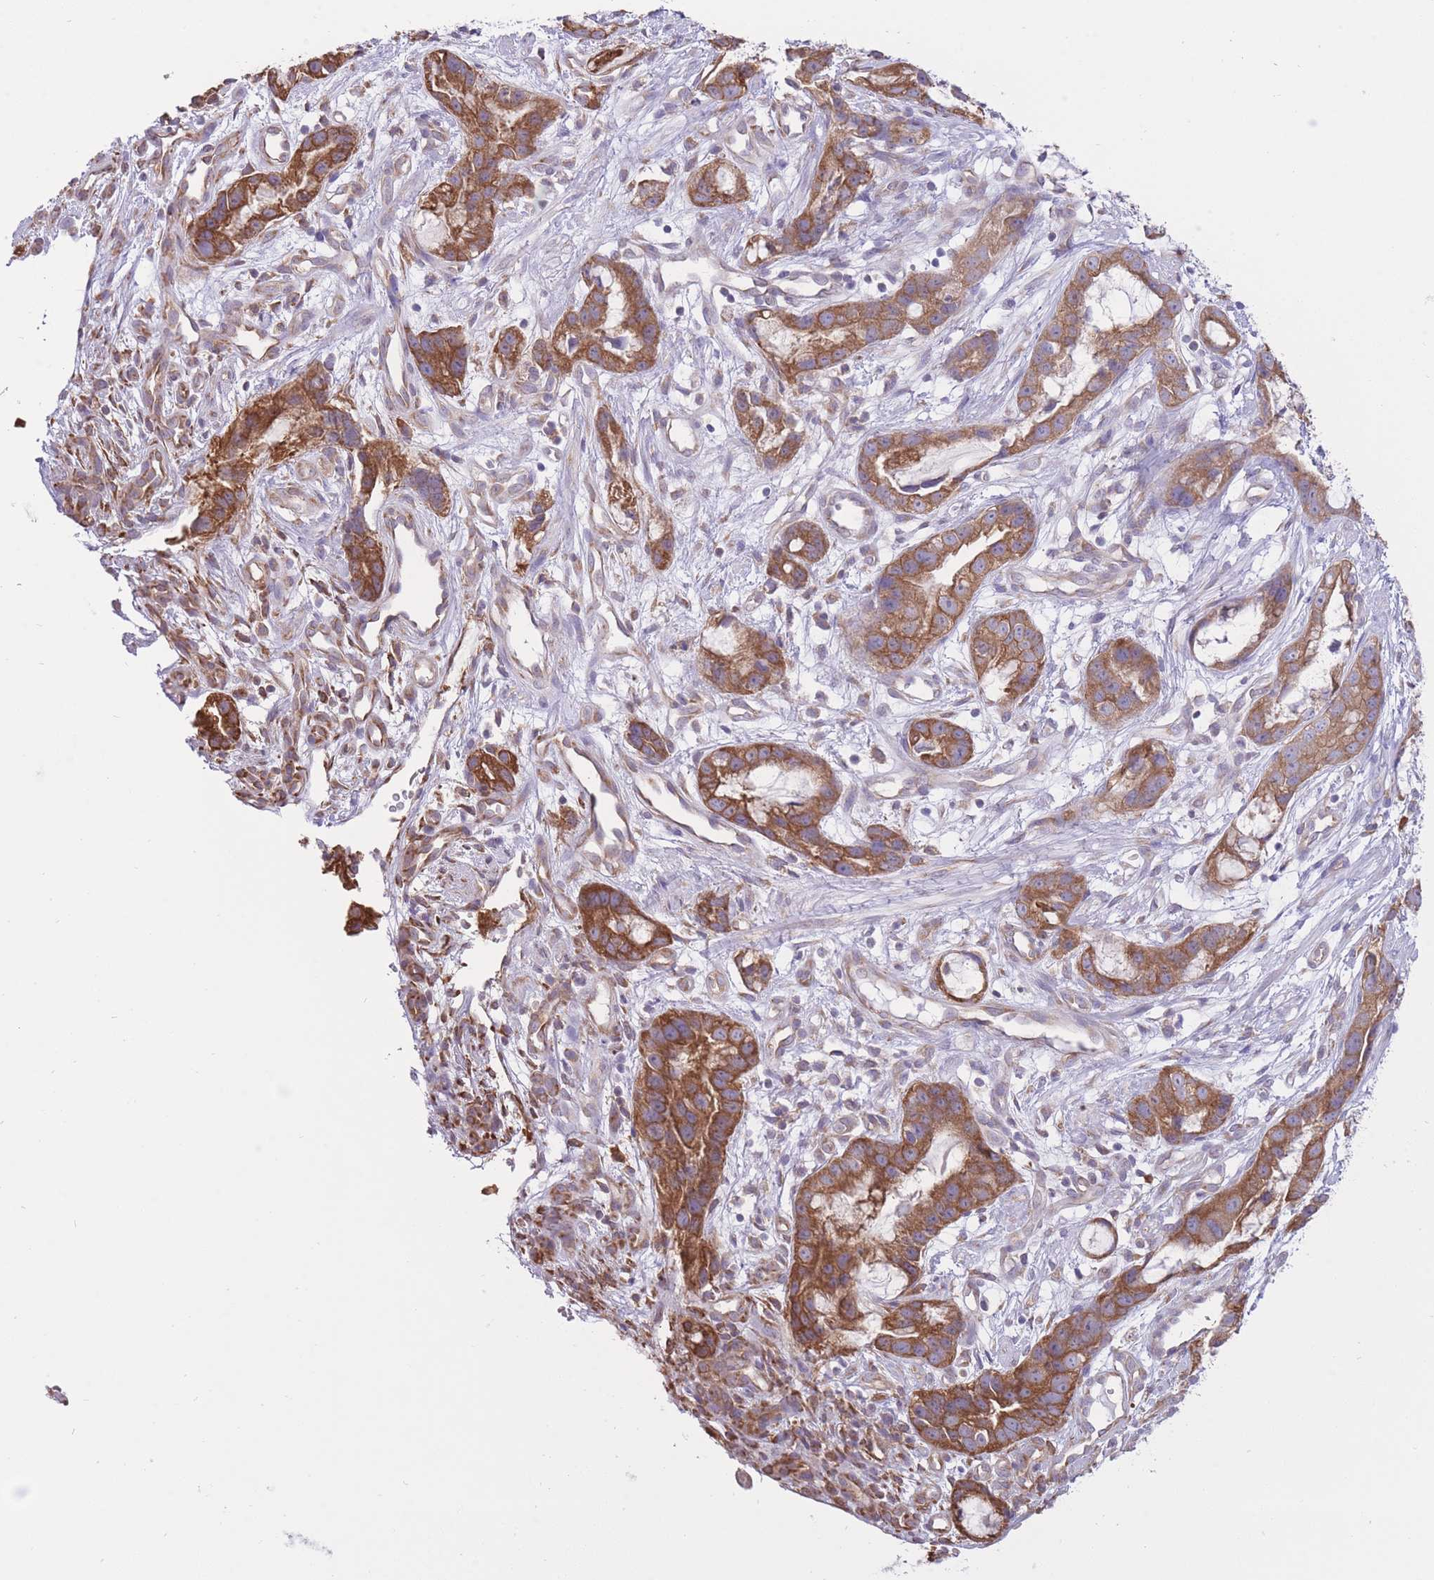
{"staining": {"intensity": "strong", "quantity": ">75%", "location": "cytoplasmic/membranous"}, "tissue": "stomach cancer", "cell_type": "Tumor cells", "image_type": "cancer", "snomed": [{"axis": "morphology", "description": "Adenocarcinoma, NOS"}, {"axis": "topography", "description": "Stomach"}], "caption": "High-power microscopy captured an immunohistochemistry photomicrograph of stomach cancer, revealing strong cytoplasmic/membranous positivity in about >75% of tumor cells.", "gene": "ZNF501", "patient": {"sex": "male", "age": 55}}